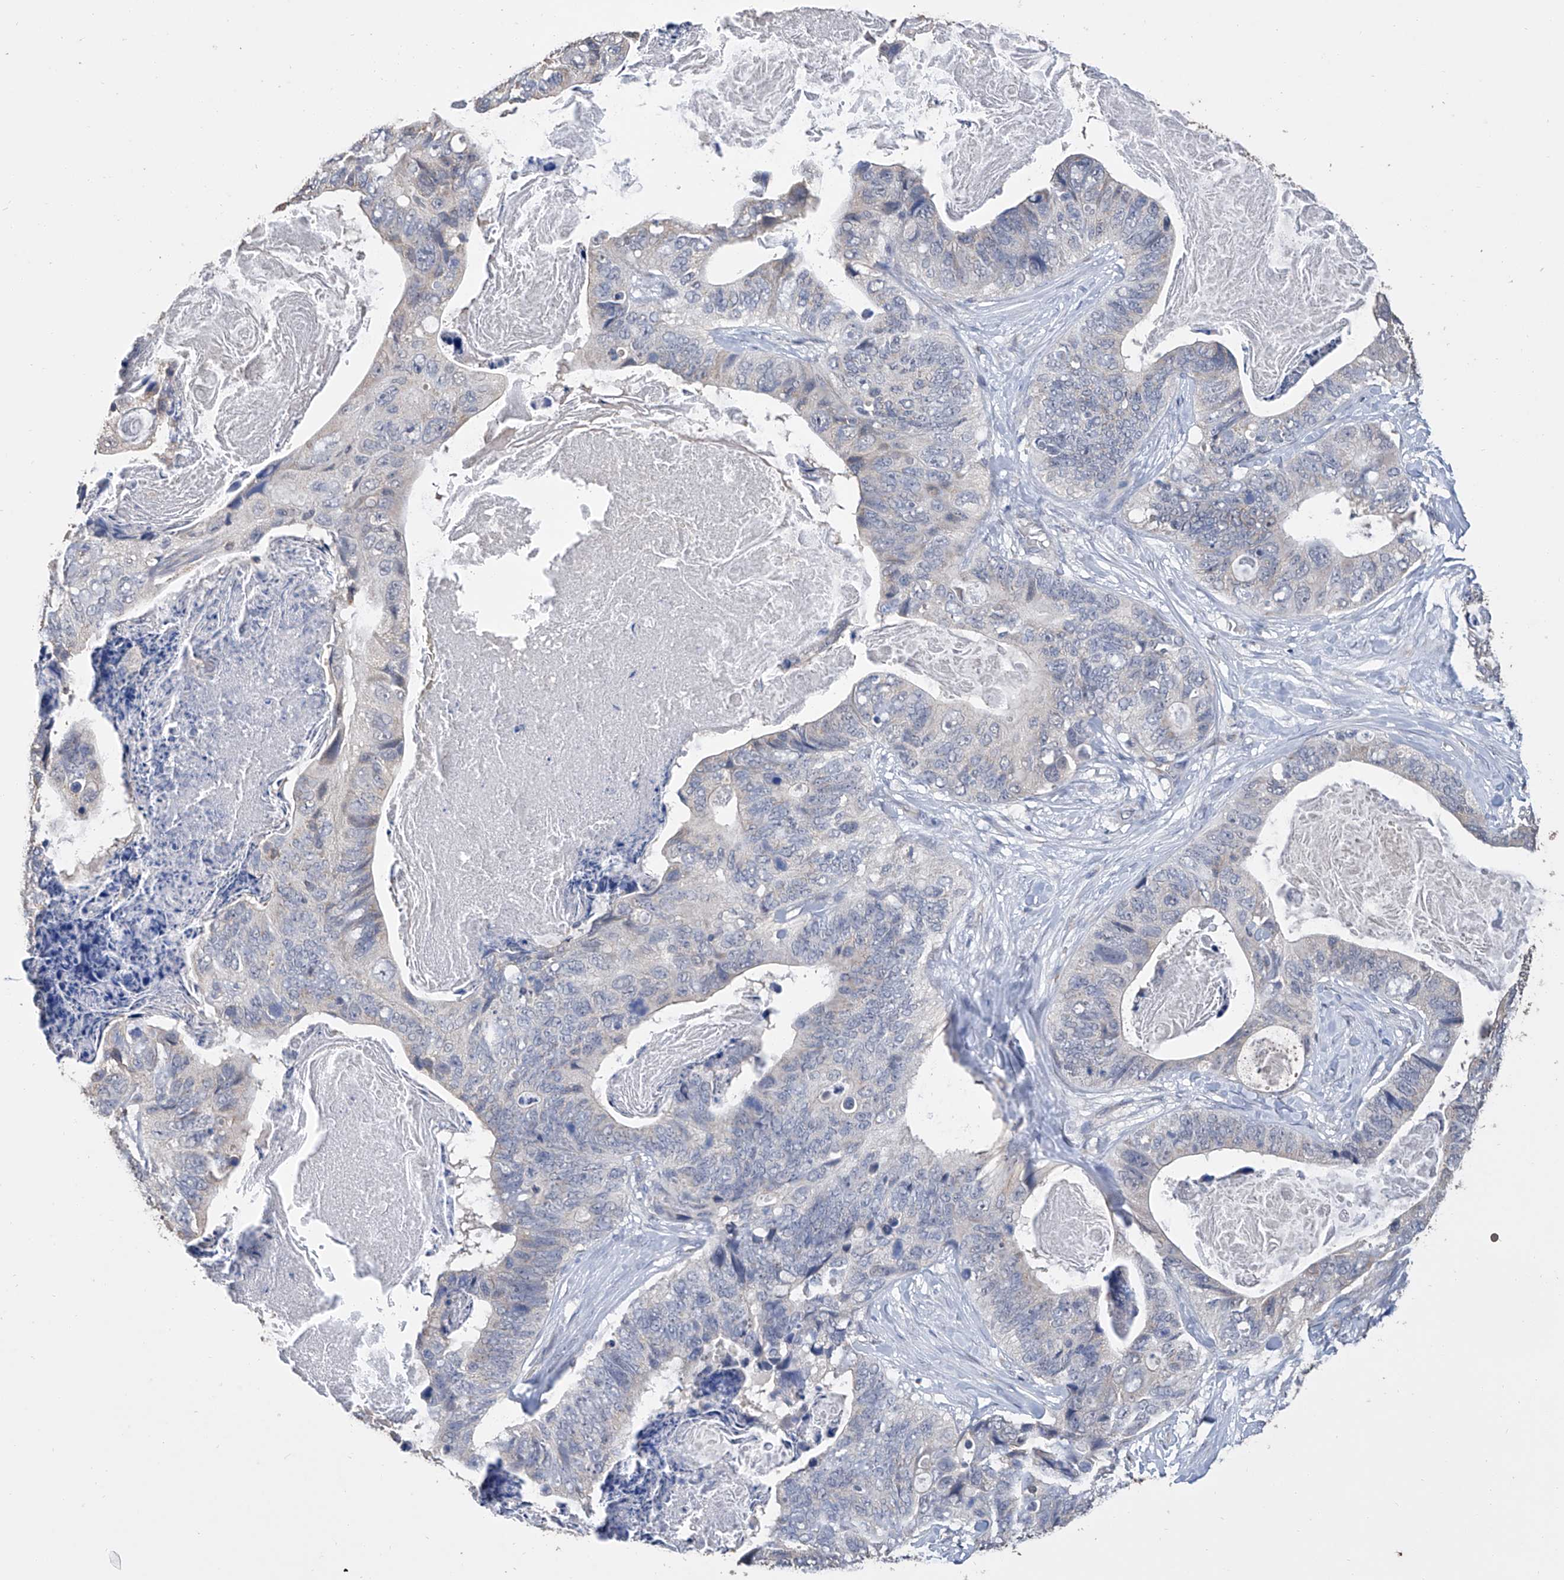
{"staining": {"intensity": "negative", "quantity": "none", "location": "none"}, "tissue": "stomach cancer", "cell_type": "Tumor cells", "image_type": "cancer", "snomed": [{"axis": "morphology", "description": "Adenocarcinoma, NOS"}, {"axis": "topography", "description": "Stomach"}], "caption": "Immunohistochemistry (IHC) micrograph of neoplastic tissue: adenocarcinoma (stomach) stained with DAB (3,3'-diaminobenzidine) exhibits no significant protein expression in tumor cells.", "gene": "GPT", "patient": {"sex": "female", "age": 89}}